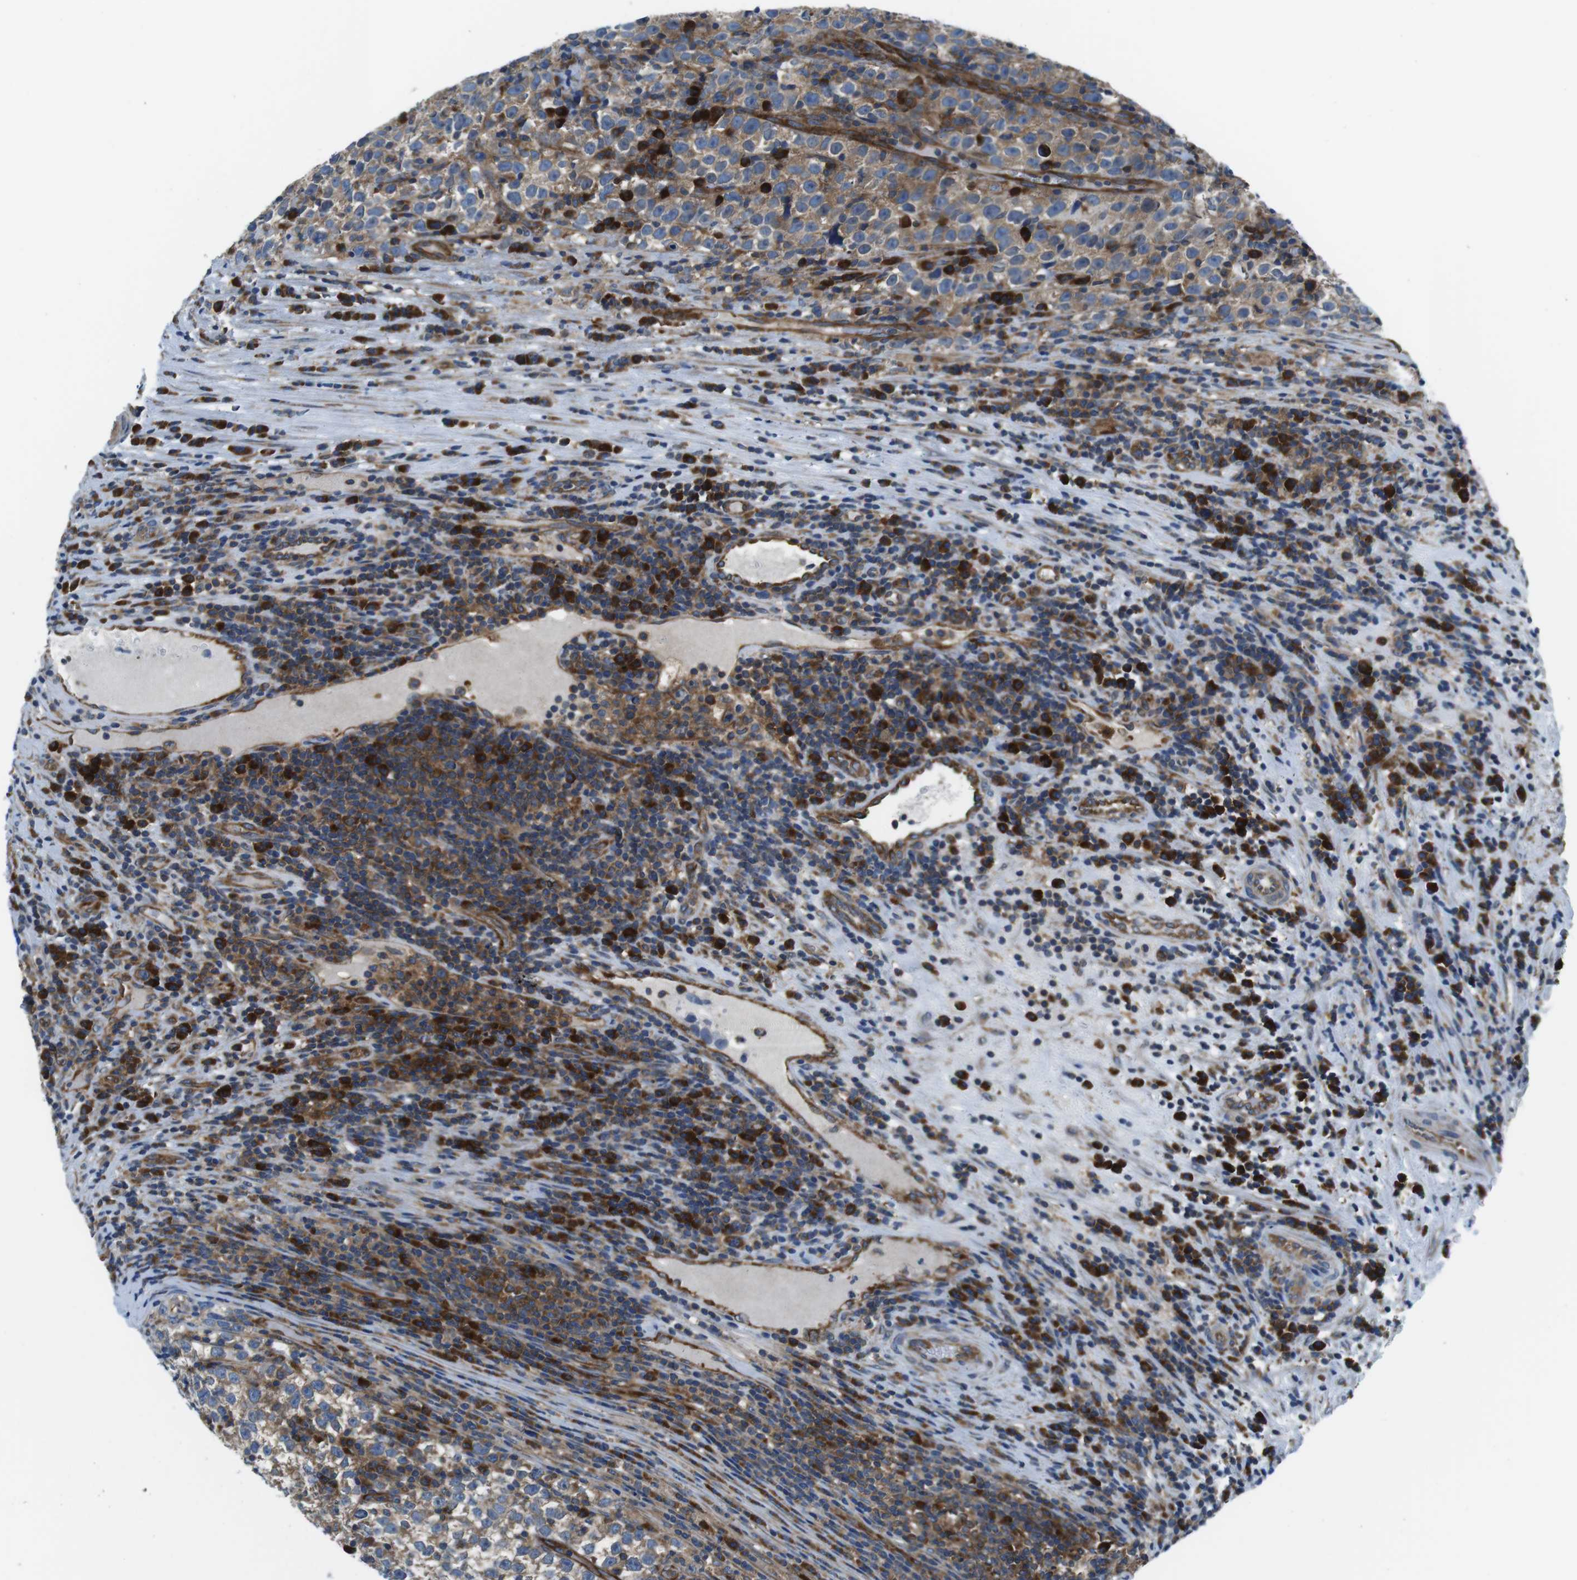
{"staining": {"intensity": "moderate", "quantity": "25%-75%", "location": "cytoplasmic/membranous"}, "tissue": "testis cancer", "cell_type": "Tumor cells", "image_type": "cancer", "snomed": [{"axis": "morphology", "description": "Normal tissue, NOS"}, {"axis": "morphology", "description": "Seminoma, NOS"}, {"axis": "topography", "description": "Testis"}], "caption": "DAB immunohistochemical staining of human testis seminoma demonstrates moderate cytoplasmic/membranous protein expression in approximately 25%-75% of tumor cells.", "gene": "EIF2B5", "patient": {"sex": "male", "age": 43}}